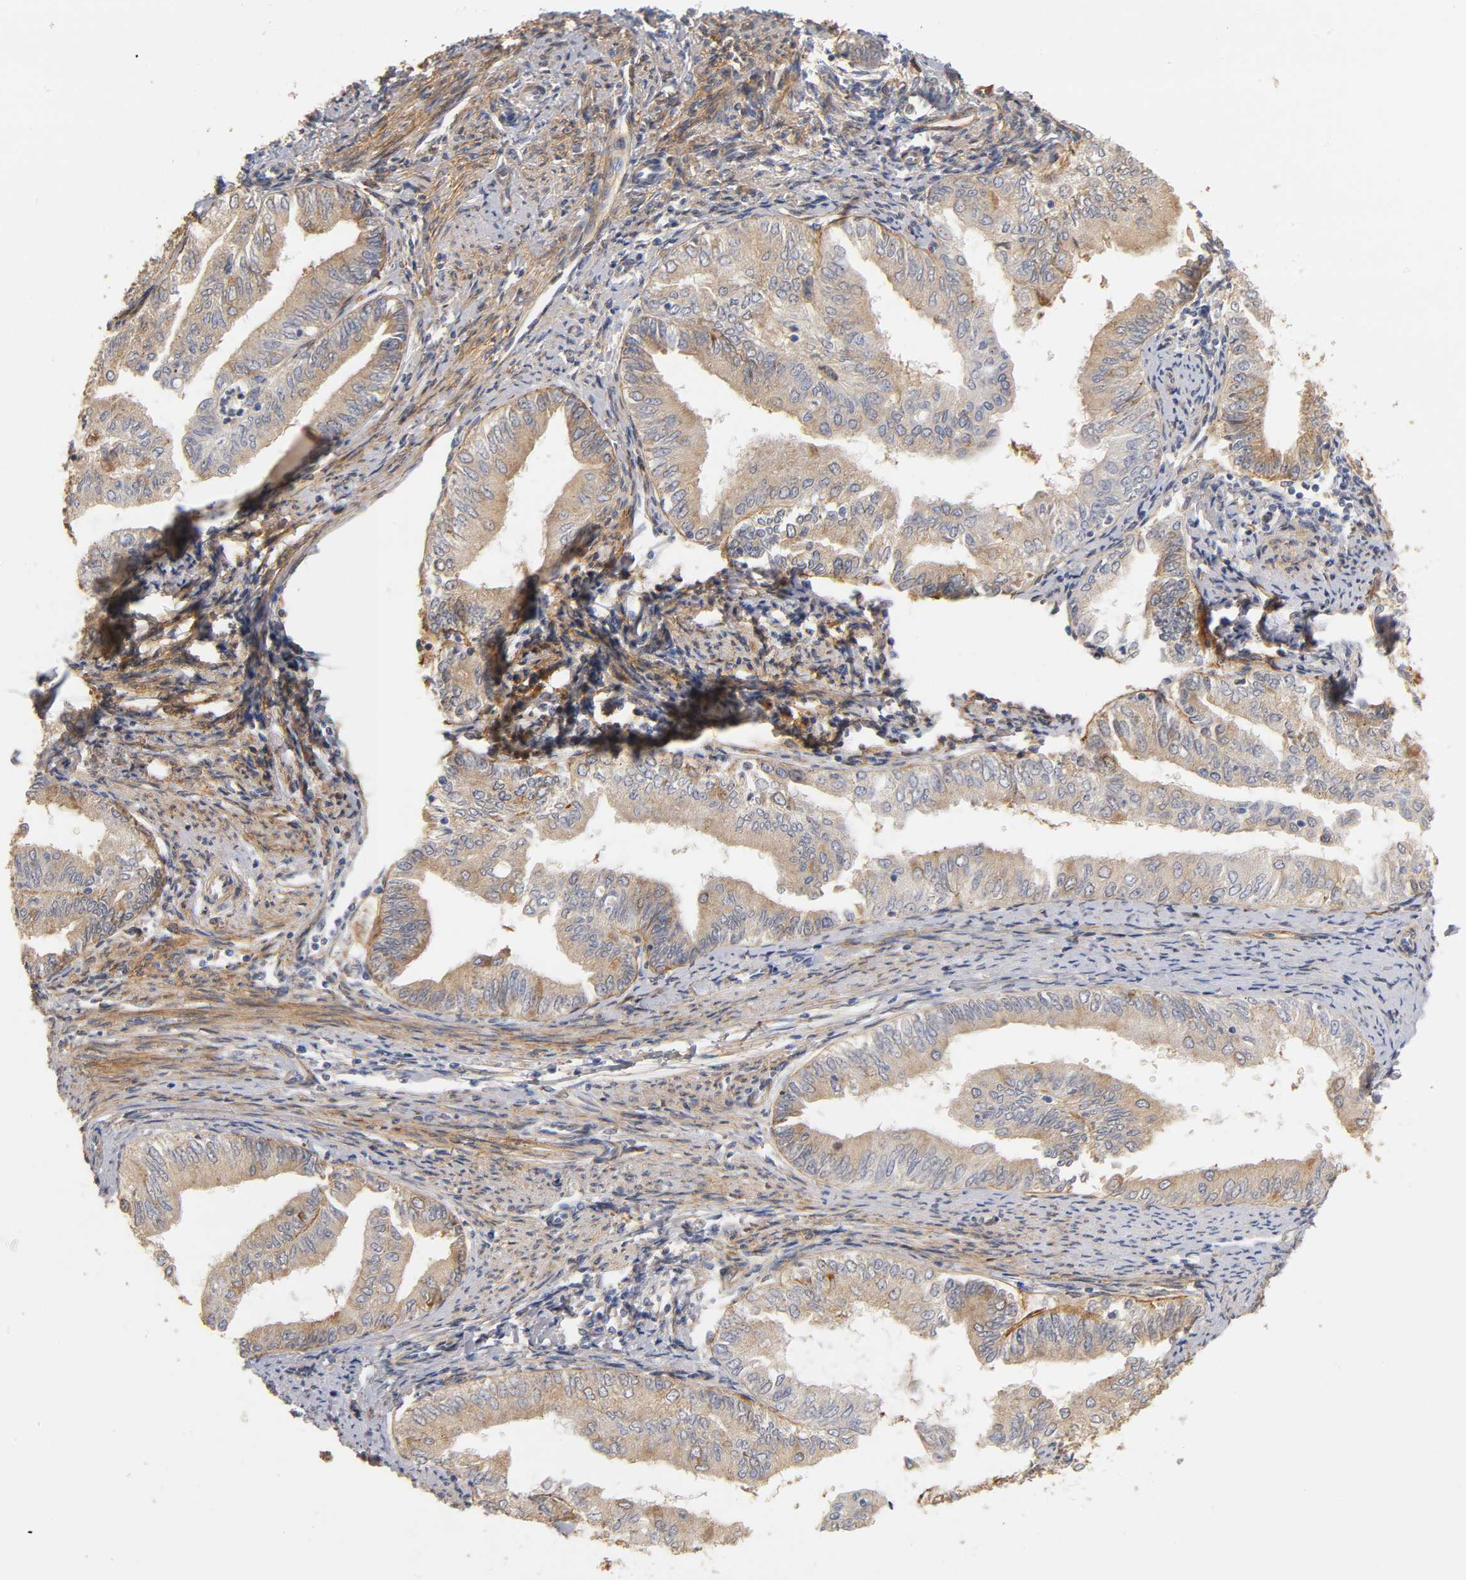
{"staining": {"intensity": "weak", "quantity": ">75%", "location": "cytoplasmic/membranous"}, "tissue": "endometrial cancer", "cell_type": "Tumor cells", "image_type": "cancer", "snomed": [{"axis": "morphology", "description": "Adenocarcinoma, NOS"}, {"axis": "topography", "description": "Endometrium"}], "caption": "Immunohistochemical staining of adenocarcinoma (endometrial) displays weak cytoplasmic/membranous protein staining in about >75% of tumor cells.", "gene": "LAMB1", "patient": {"sex": "female", "age": 66}}